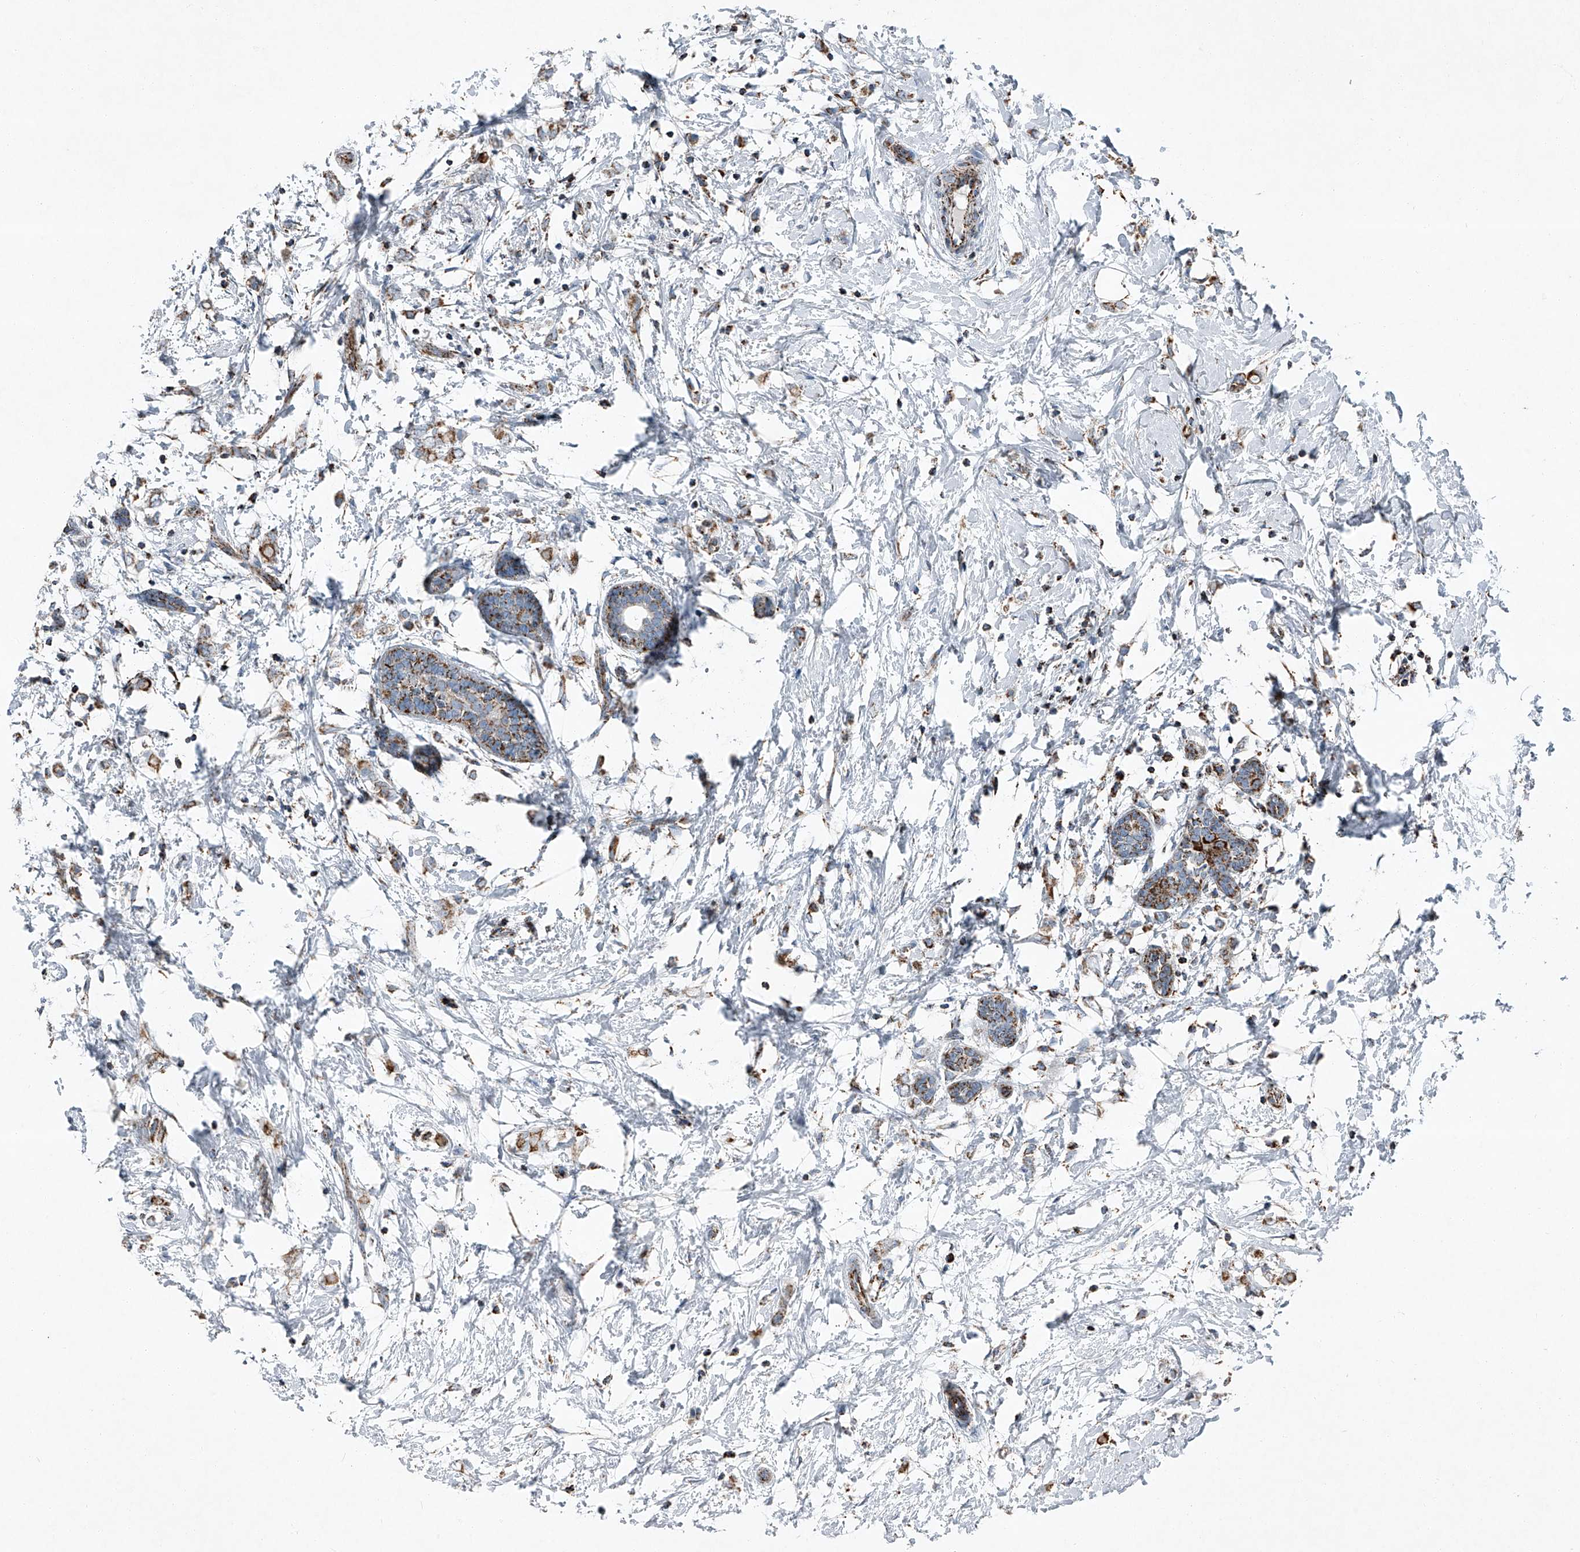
{"staining": {"intensity": "moderate", "quantity": ">75%", "location": "cytoplasmic/membranous"}, "tissue": "breast cancer", "cell_type": "Tumor cells", "image_type": "cancer", "snomed": [{"axis": "morphology", "description": "Normal tissue, NOS"}, {"axis": "morphology", "description": "Lobular carcinoma"}, {"axis": "topography", "description": "Breast"}], "caption": "Breast lobular carcinoma stained with IHC displays moderate cytoplasmic/membranous positivity in approximately >75% of tumor cells.", "gene": "CHRNA7", "patient": {"sex": "female", "age": 47}}